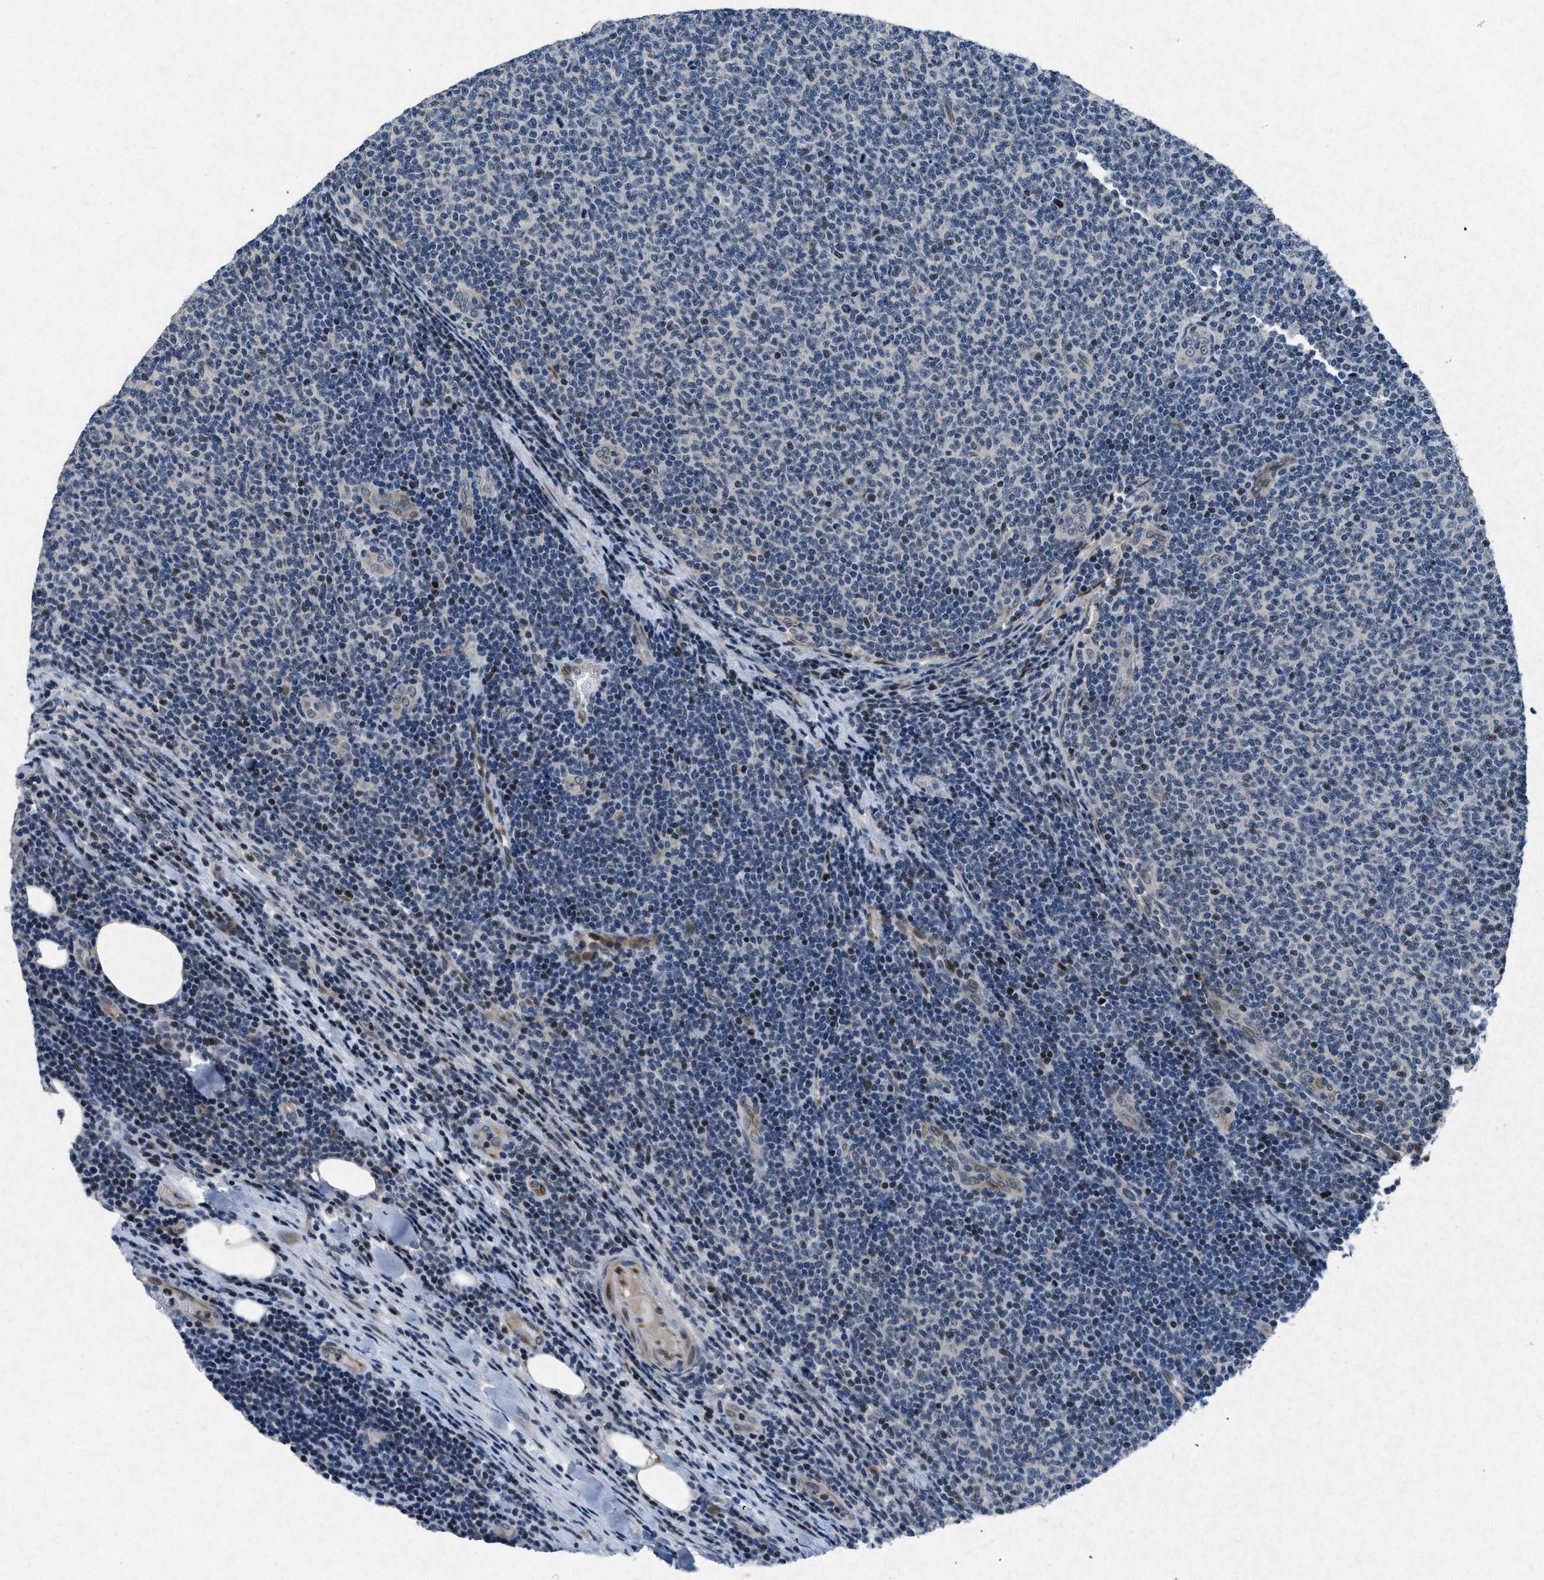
{"staining": {"intensity": "negative", "quantity": "none", "location": "none"}, "tissue": "lymphoma", "cell_type": "Tumor cells", "image_type": "cancer", "snomed": [{"axis": "morphology", "description": "Malignant lymphoma, non-Hodgkin's type, Low grade"}, {"axis": "topography", "description": "Lymph node"}], "caption": "Protein analysis of lymphoma shows no significant positivity in tumor cells.", "gene": "PHLDA1", "patient": {"sex": "male", "age": 66}}